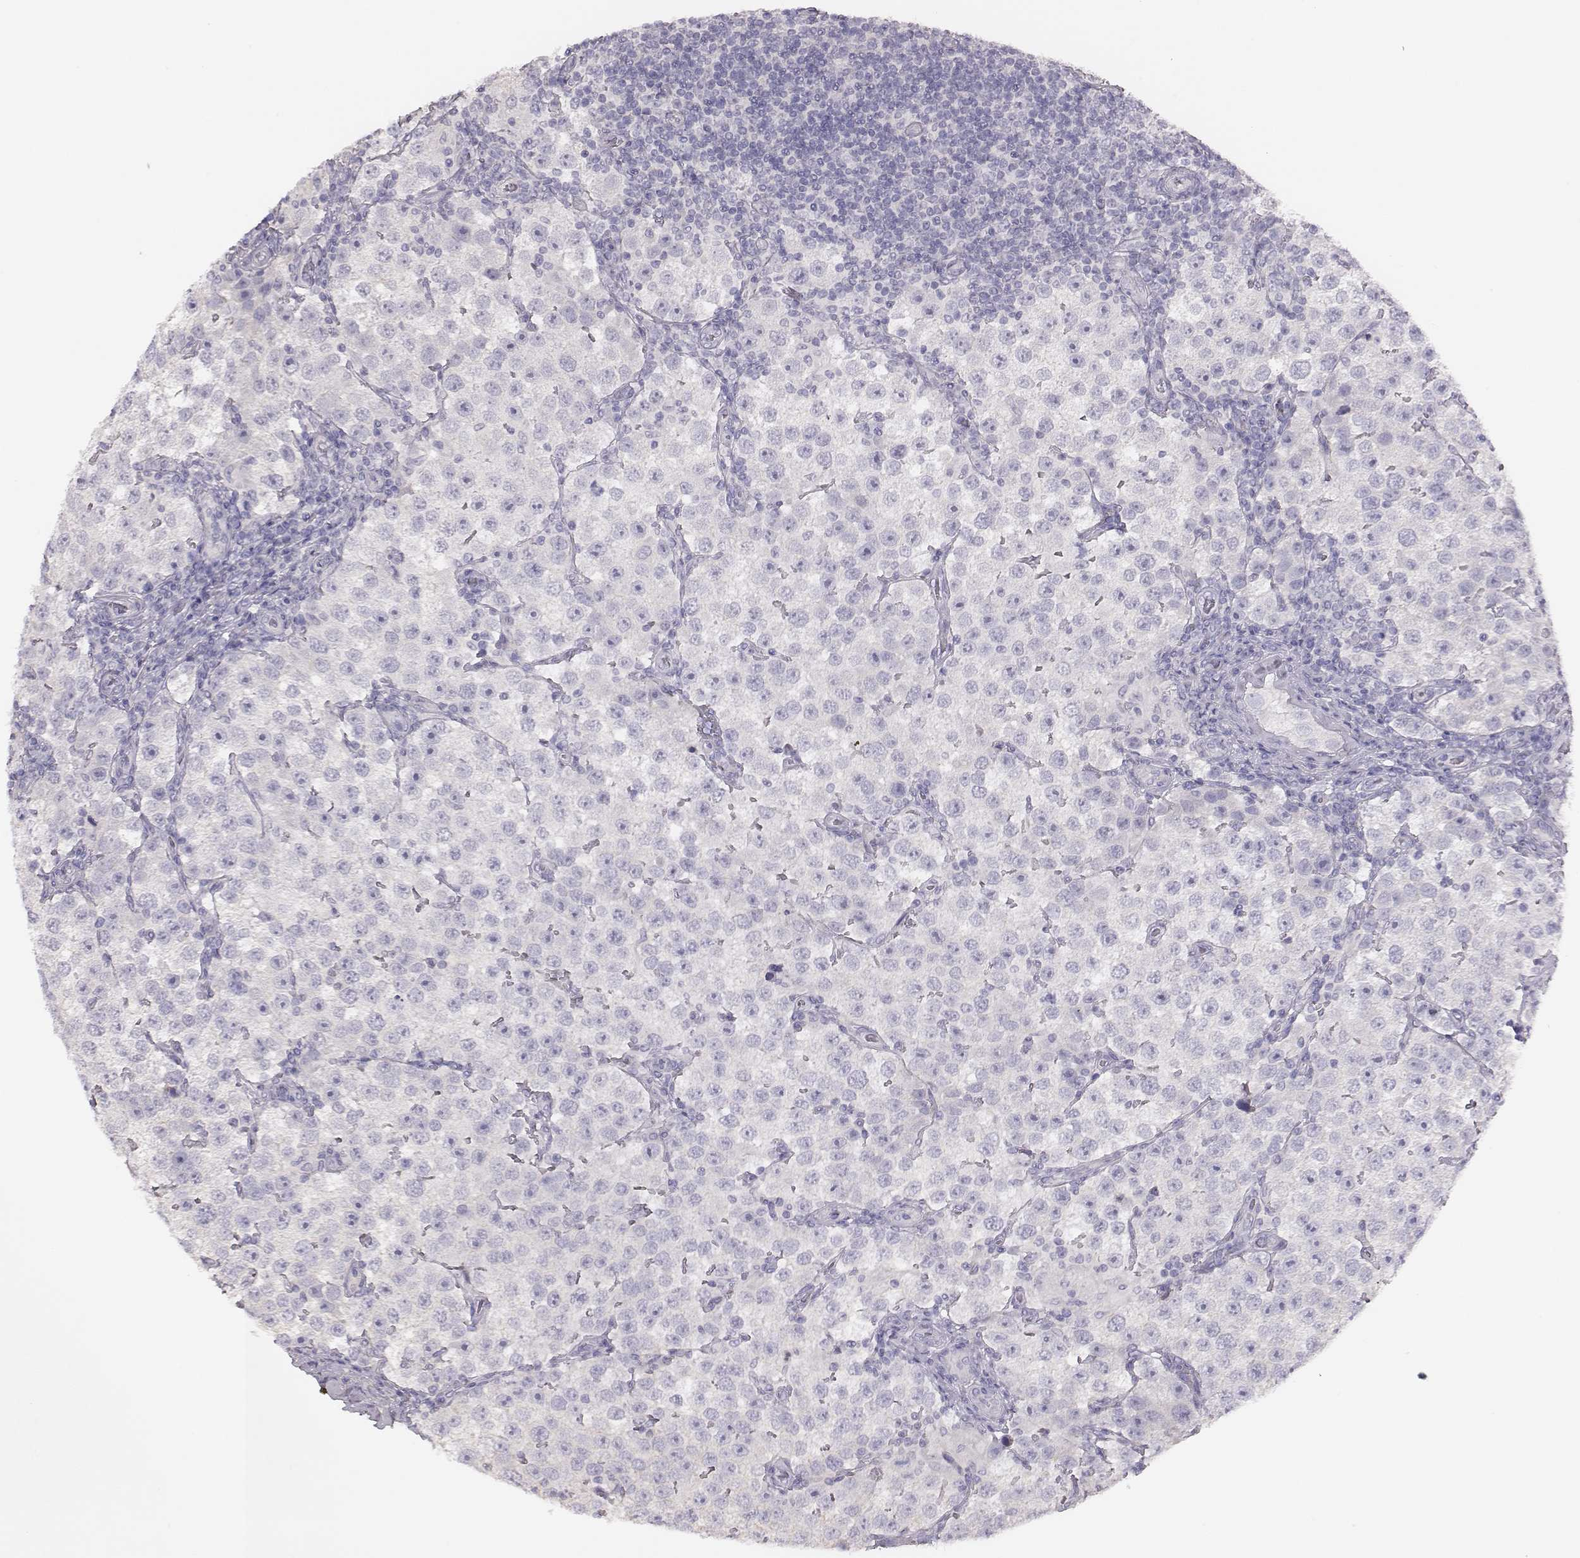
{"staining": {"intensity": "negative", "quantity": "none", "location": "none"}, "tissue": "testis cancer", "cell_type": "Tumor cells", "image_type": "cancer", "snomed": [{"axis": "morphology", "description": "Seminoma, NOS"}, {"axis": "topography", "description": "Testis"}], "caption": "IHC histopathology image of testis seminoma stained for a protein (brown), which displays no positivity in tumor cells.", "gene": "P2RY10", "patient": {"sex": "male", "age": 37}}